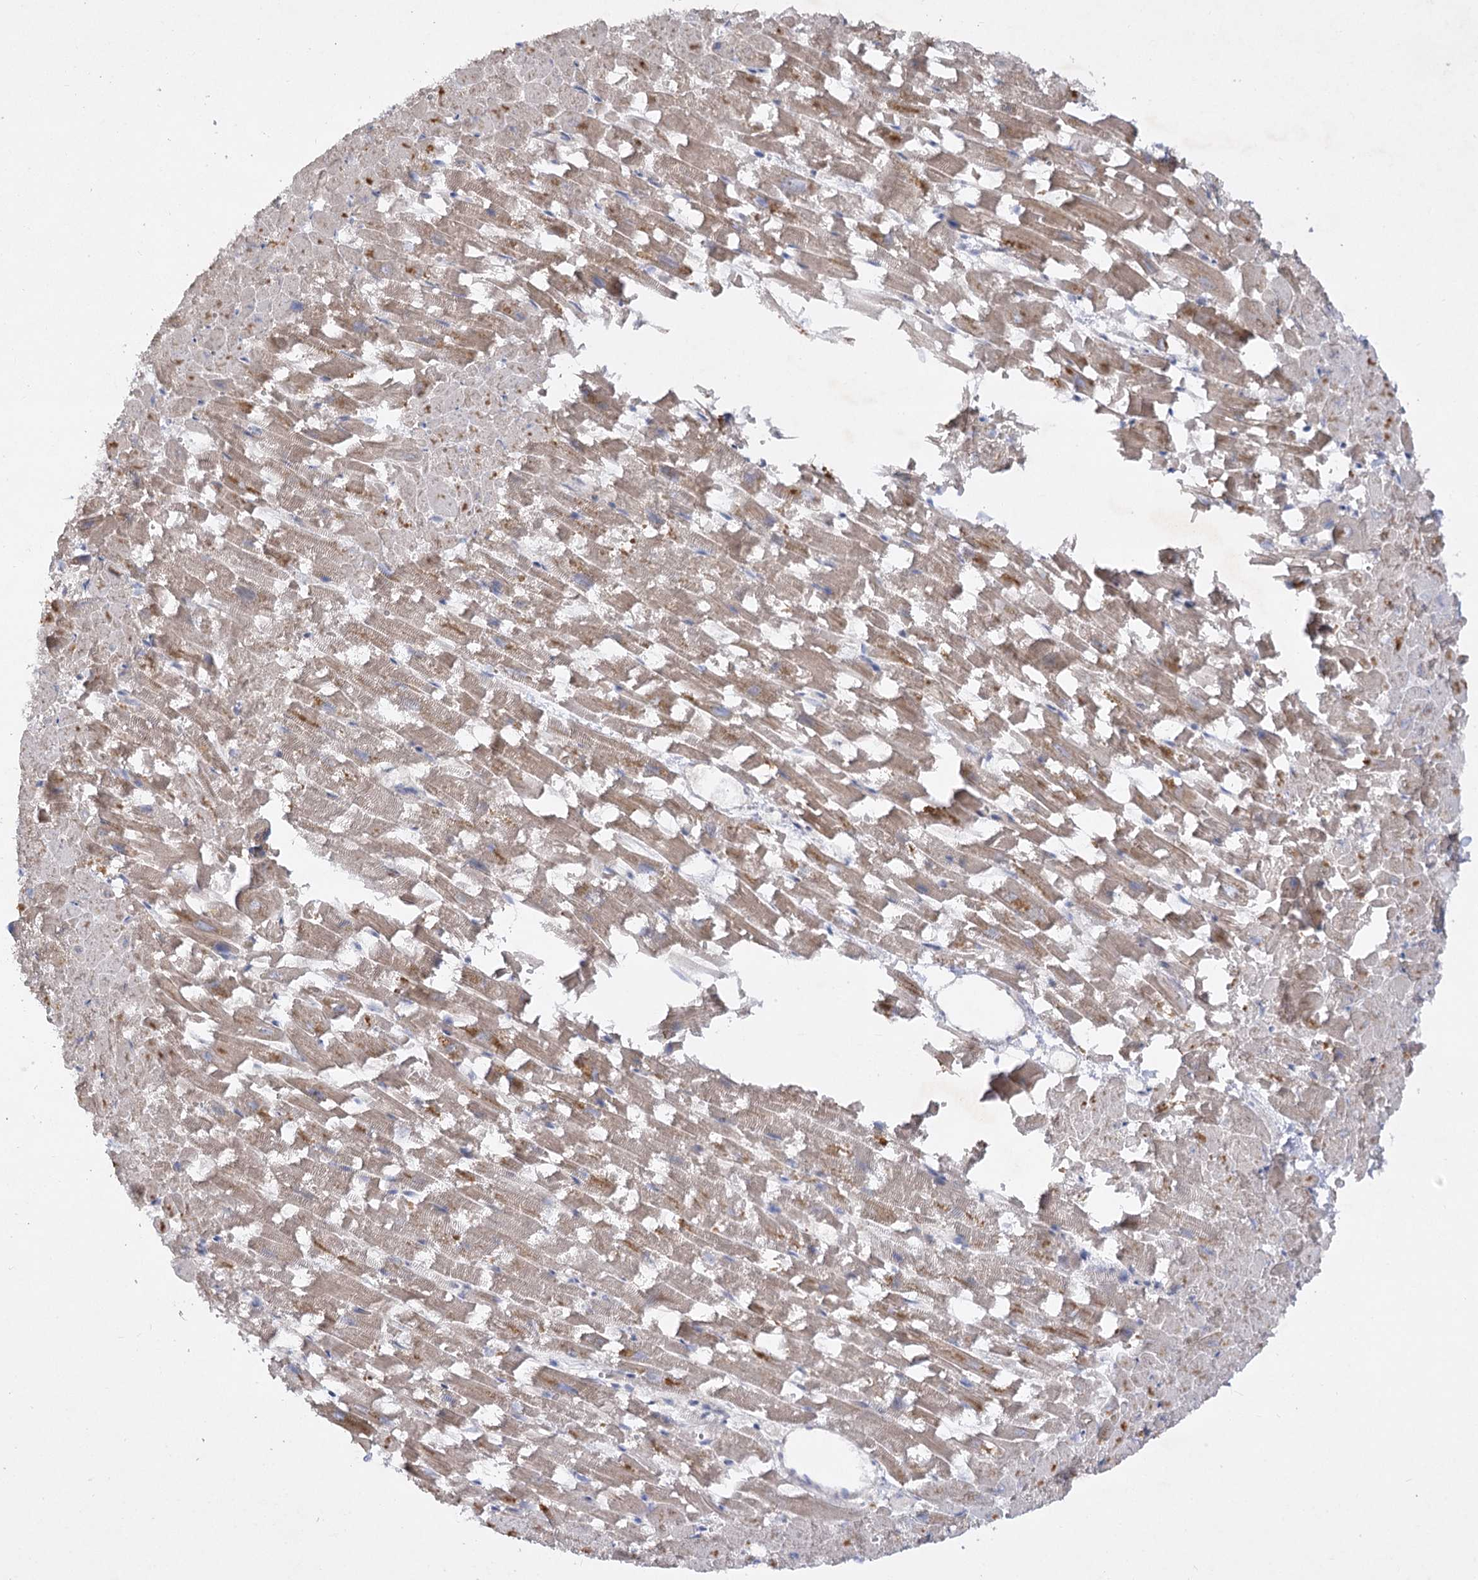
{"staining": {"intensity": "moderate", "quantity": ">75%", "location": "cytoplasmic/membranous"}, "tissue": "heart muscle", "cell_type": "Cardiomyocytes", "image_type": "normal", "snomed": [{"axis": "morphology", "description": "Normal tissue, NOS"}, {"axis": "topography", "description": "Heart"}], "caption": "Immunohistochemistry (DAB (3,3'-diaminobenzidine)) staining of unremarkable heart muscle demonstrates moderate cytoplasmic/membranous protein expression in approximately >75% of cardiomyocytes.", "gene": "KIAA0825", "patient": {"sex": "female", "age": 64}}